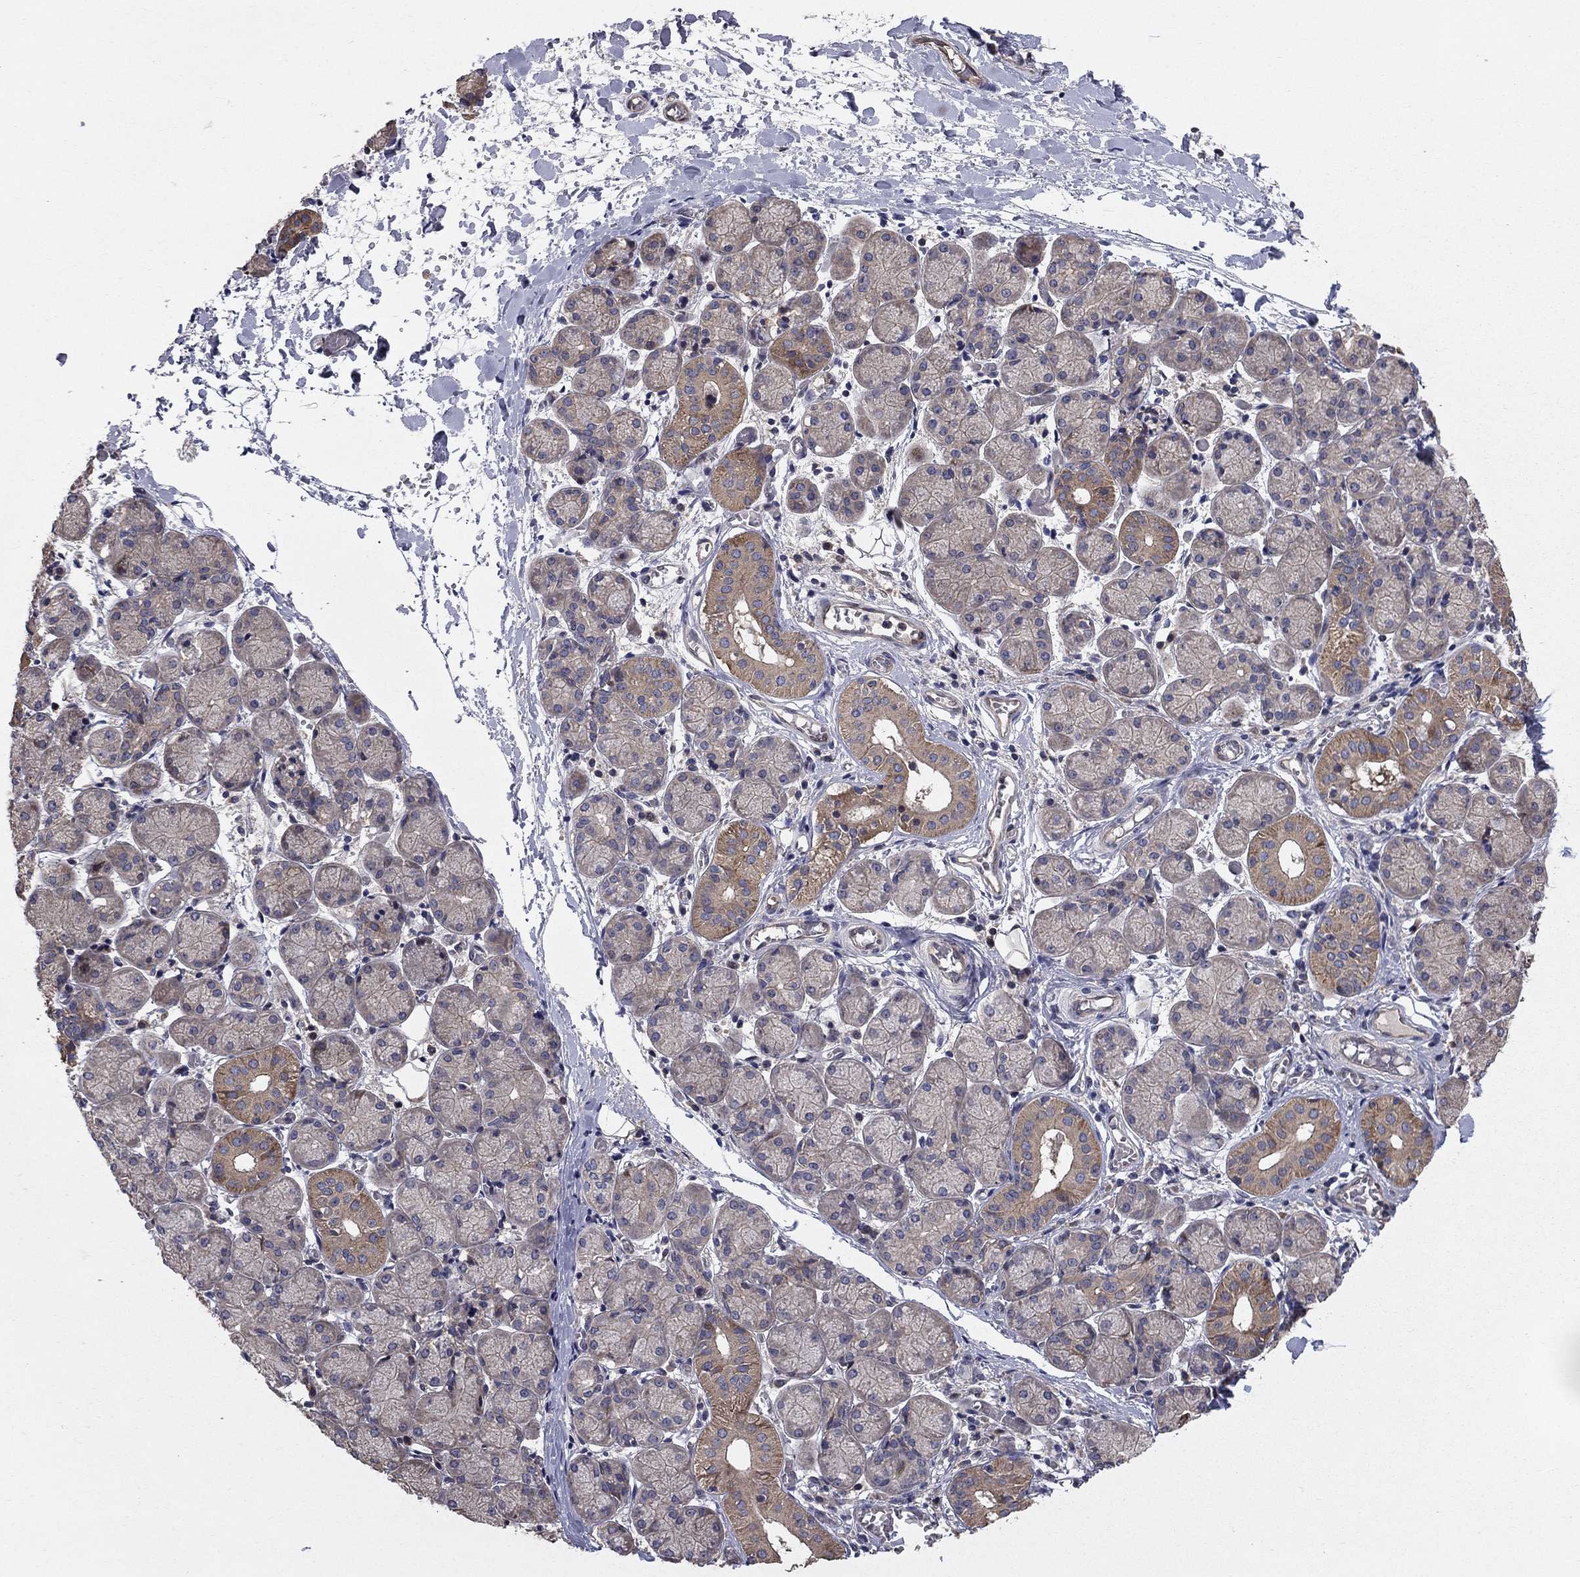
{"staining": {"intensity": "moderate", "quantity": "25%-75%", "location": "cytoplasmic/membranous"}, "tissue": "salivary gland", "cell_type": "Glandular cells", "image_type": "normal", "snomed": [{"axis": "morphology", "description": "Normal tissue, NOS"}, {"axis": "topography", "description": "Salivary gland"}, {"axis": "topography", "description": "Peripheral nerve tissue"}], "caption": "DAB (3,3'-diaminobenzidine) immunohistochemical staining of unremarkable human salivary gland shows moderate cytoplasmic/membranous protein staining in about 25%-75% of glandular cells.", "gene": "BABAM2", "patient": {"sex": "female", "age": 24}}